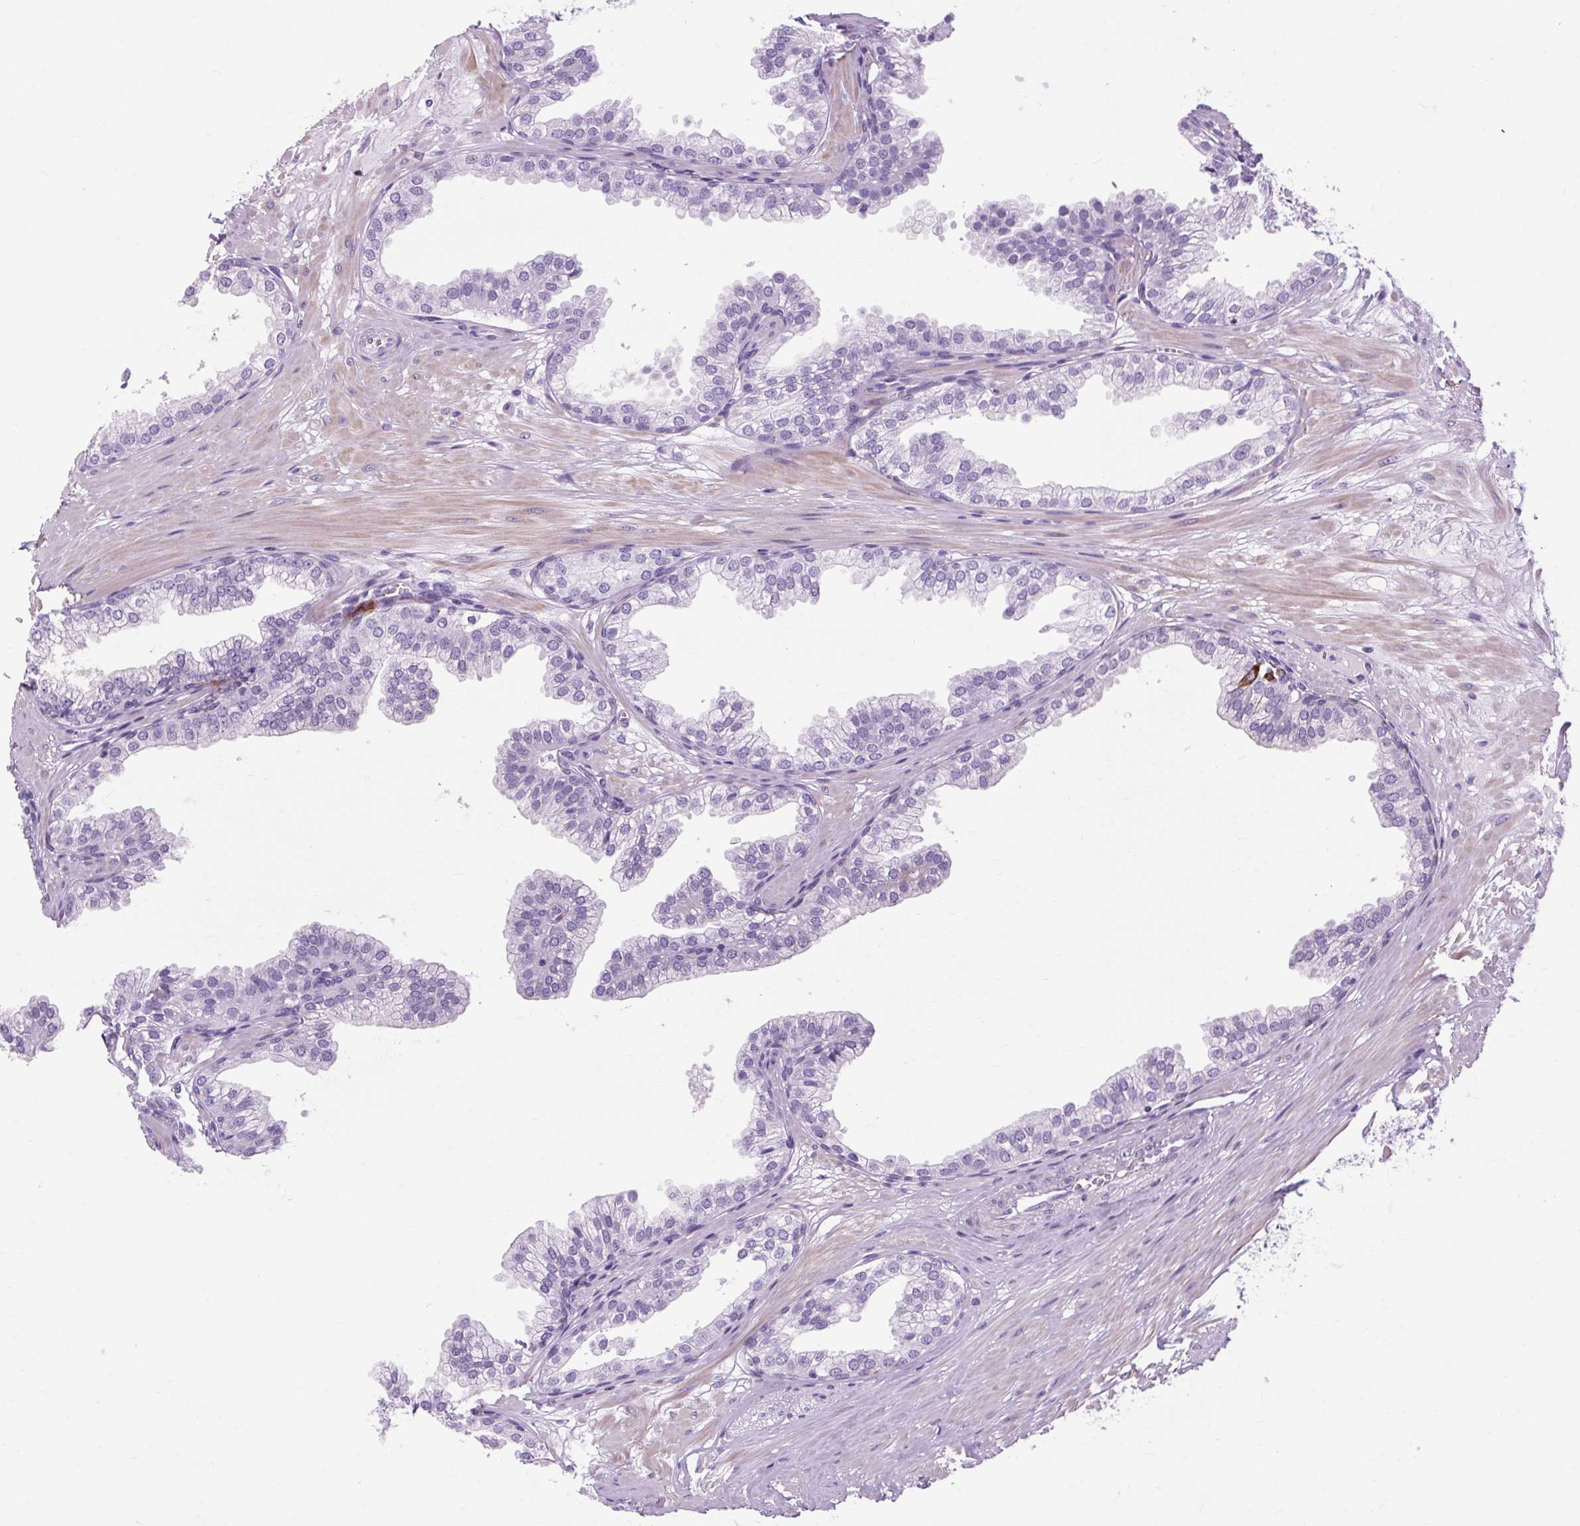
{"staining": {"intensity": "negative", "quantity": "none", "location": "none"}, "tissue": "prostate", "cell_type": "Glandular cells", "image_type": "normal", "snomed": [{"axis": "morphology", "description": "Normal tissue, NOS"}, {"axis": "topography", "description": "Prostate"}, {"axis": "topography", "description": "Peripheral nerve tissue"}], "caption": "The histopathology image demonstrates no significant positivity in glandular cells of prostate. (IHC, brightfield microscopy, high magnification).", "gene": "OOEP", "patient": {"sex": "male", "age": 55}}